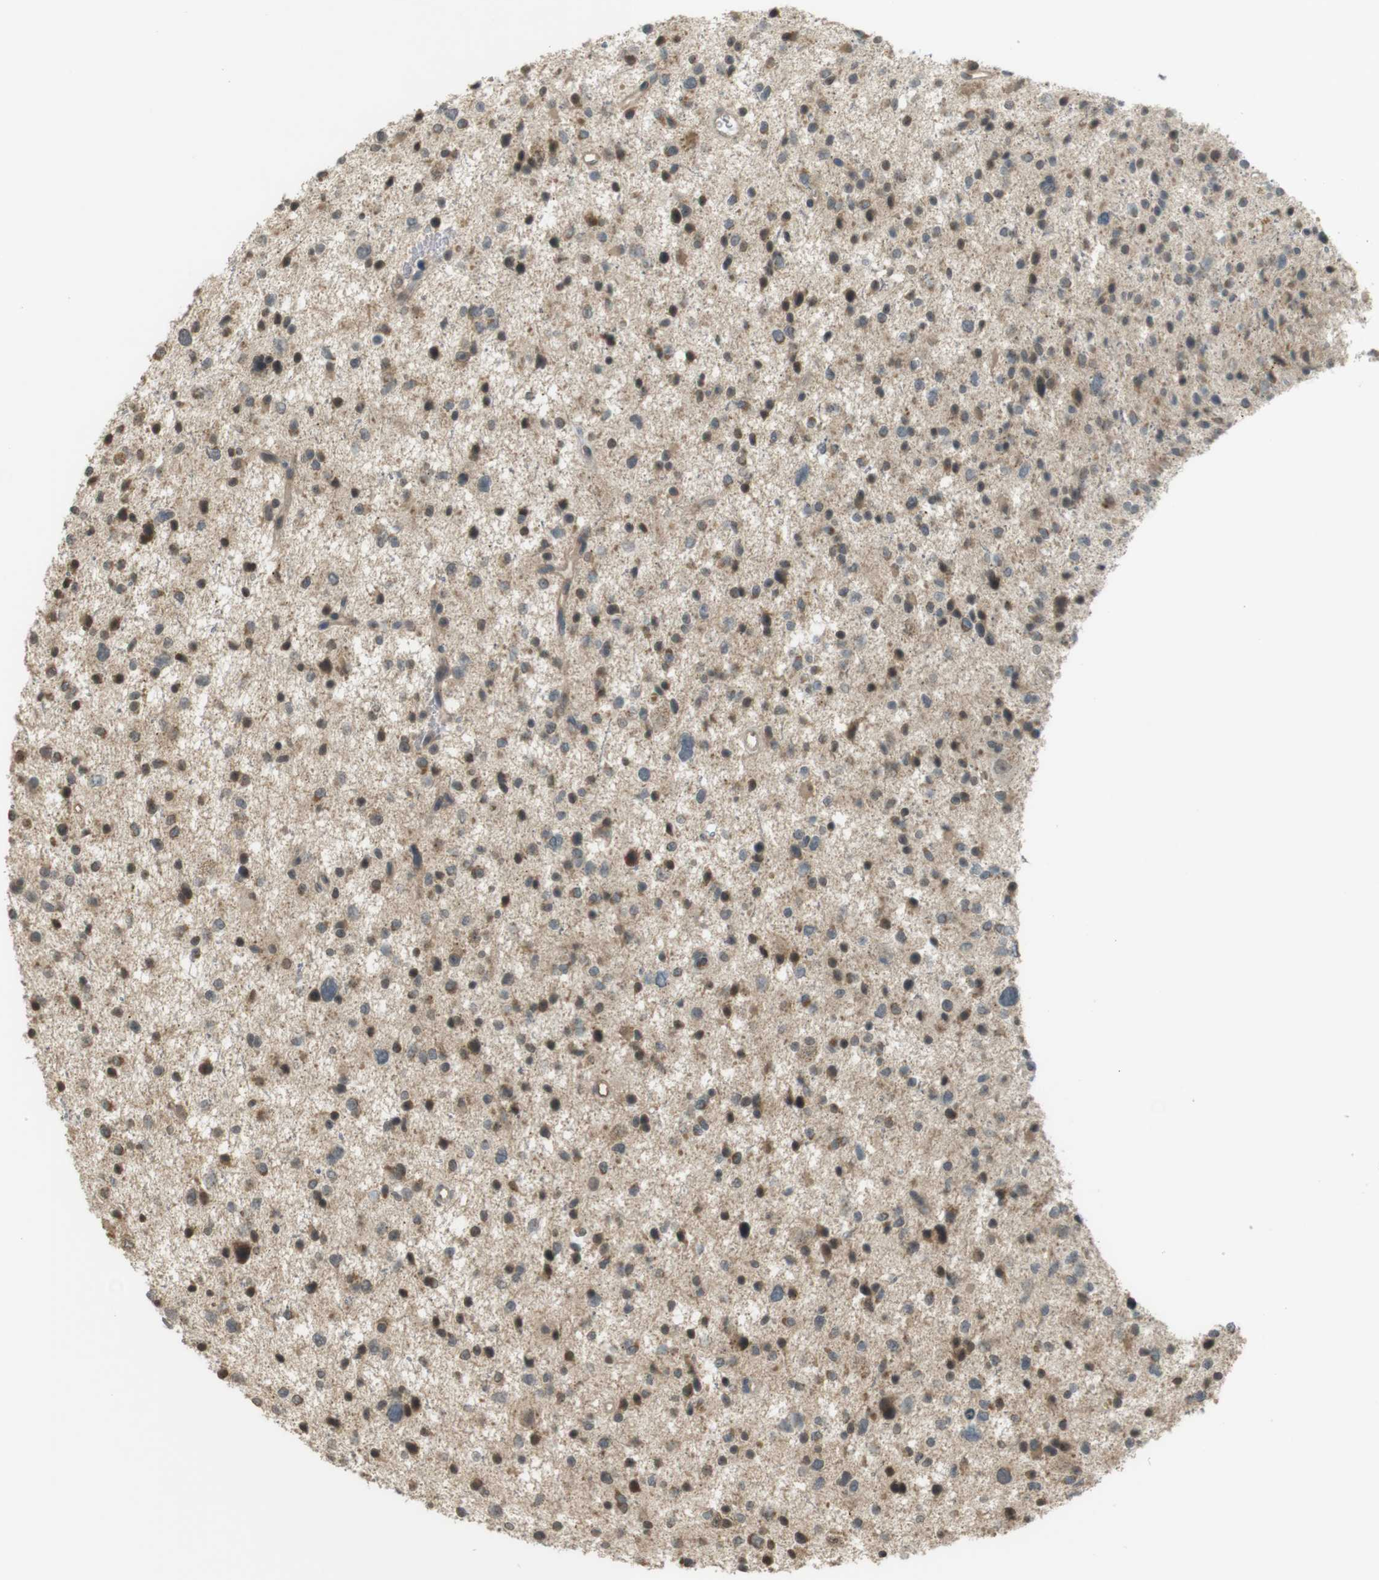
{"staining": {"intensity": "weak", "quantity": "25%-75%", "location": "nuclear"}, "tissue": "glioma", "cell_type": "Tumor cells", "image_type": "cancer", "snomed": [{"axis": "morphology", "description": "Glioma, malignant, Low grade"}, {"axis": "topography", "description": "Brain"}], "caption": "This is an image of IHC staining of glioma, which shows weak expression in the nuclear of tumor cells.", "gene": "SRR", "patient": {"sex": "female", "age": 37}}